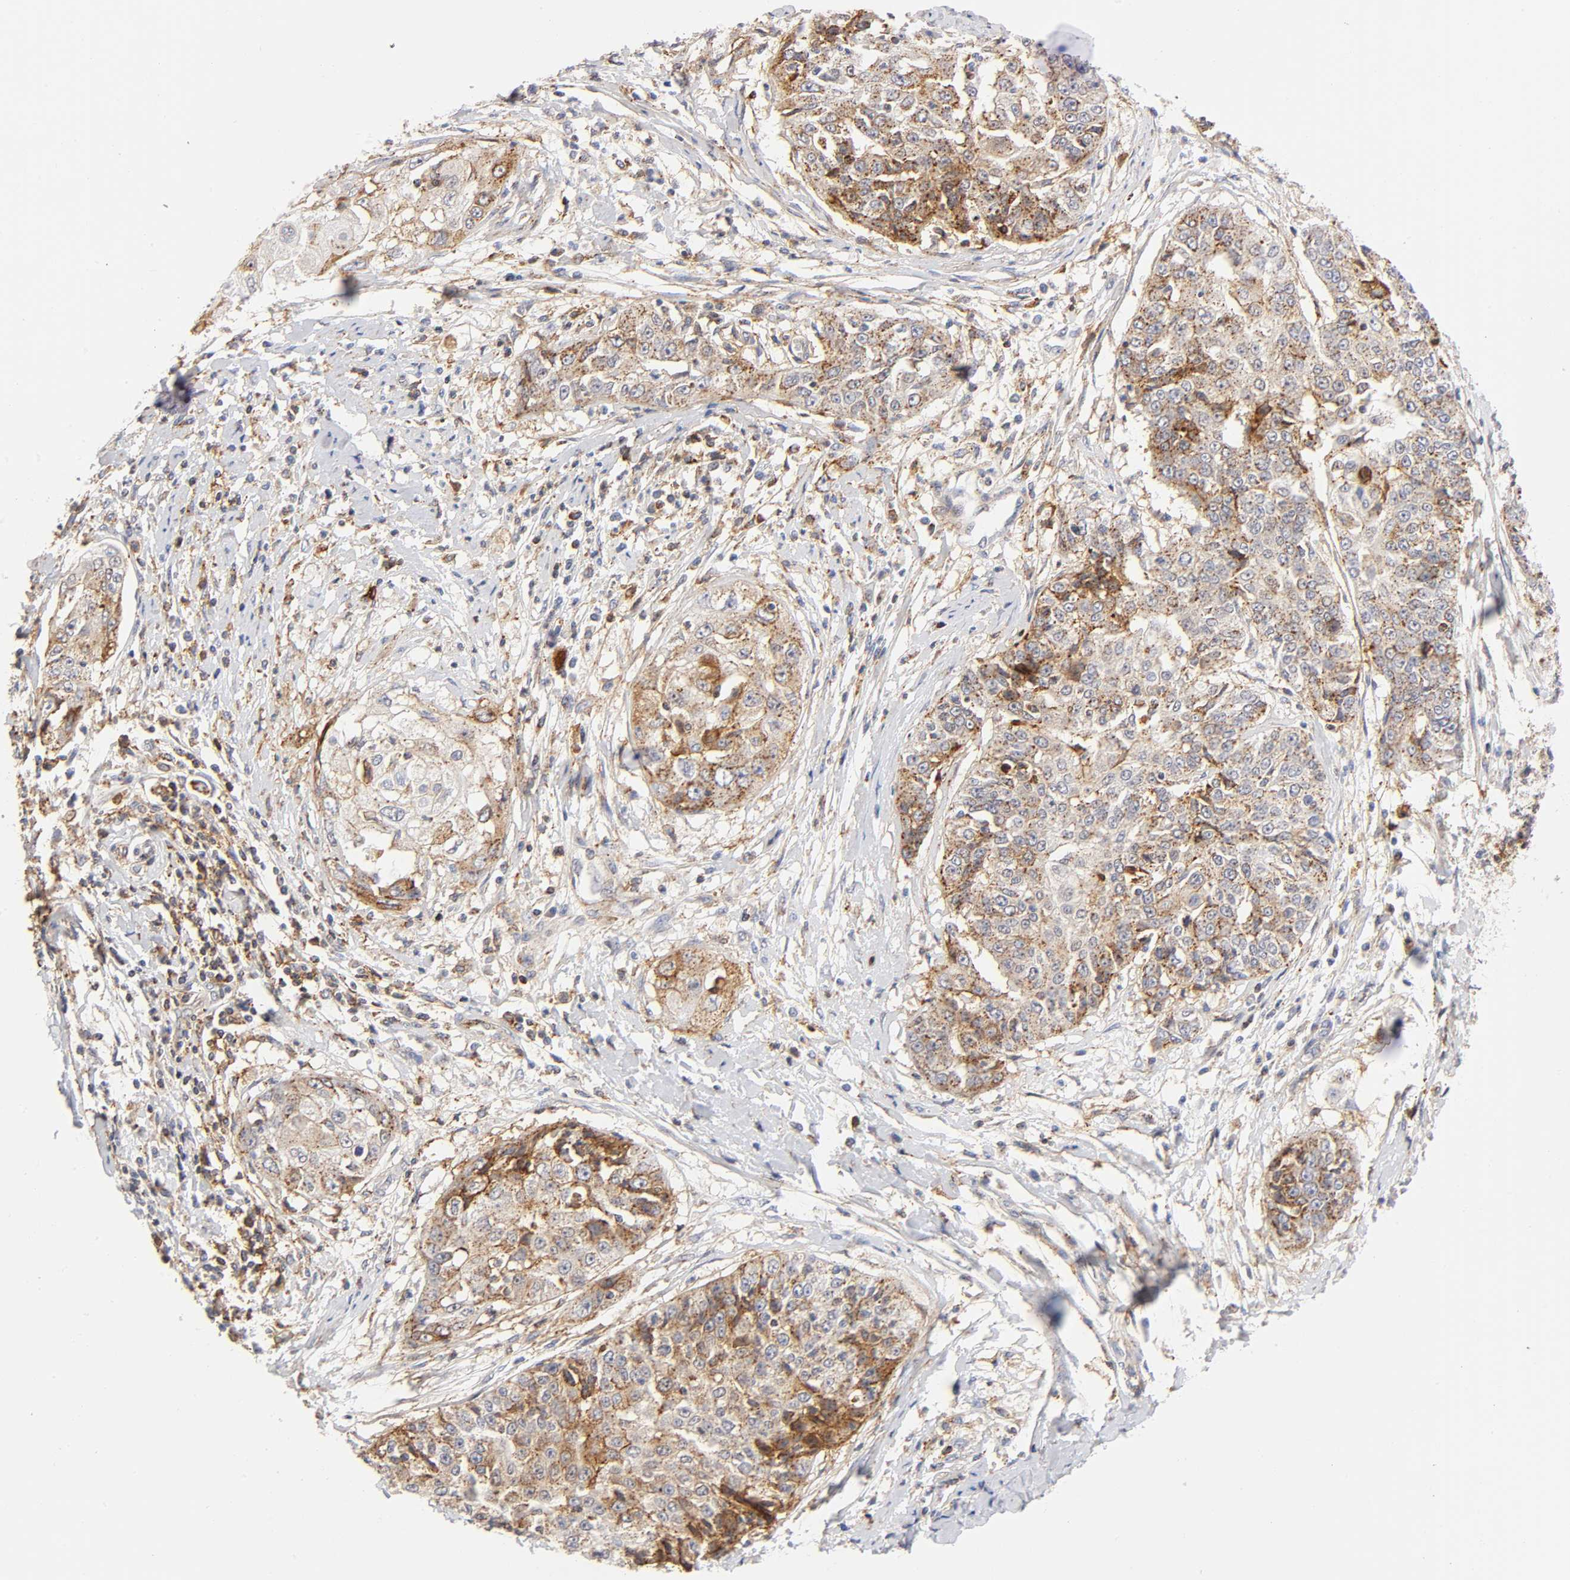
{"staining": {"intensity": "moderate", "quantity": ">75%", "location": "cytoplasmic/membranous"}, "tissue": "cervical cancer", "cell_type": "Tumor cells", "image_type": "cancer", "snomed": [{"axis": "morphology", "description": "Squamous cell carcinoma, NOS"}, {"axis": "topography", "description": "Cervix"}], "caption": "Immunohistochemistry photomicrograph of human cervical squamous cell carcinoma stained for a protein (brown), which reveals medium levels of moderate cytoplasmic/membranous positivity in approximately >75% of tumor cells.", "gene": "ANXA7", "patient": {"sex": "female", "age": 64}}